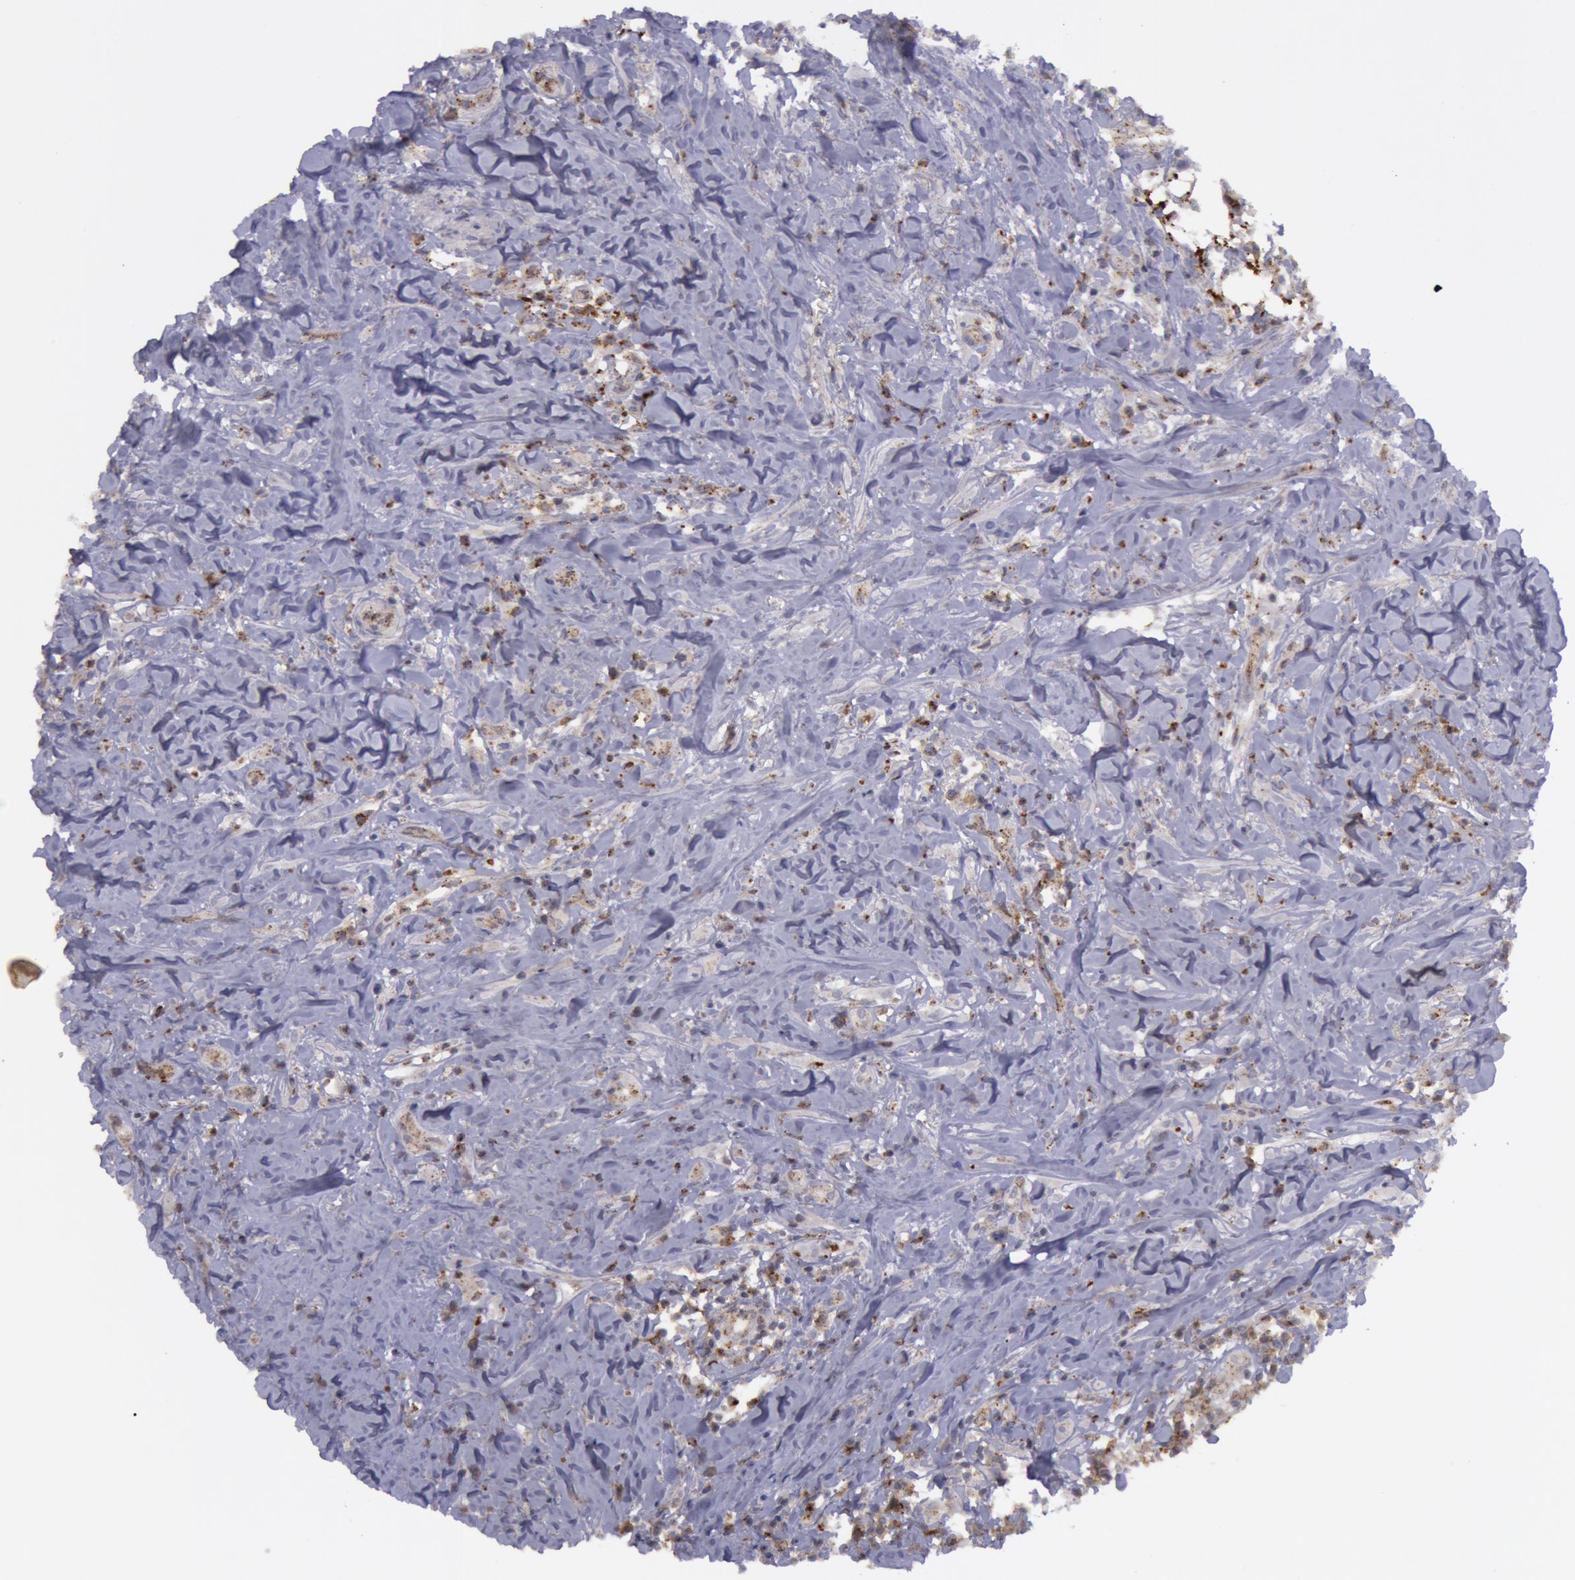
{"staining": {"intensity": "moderate", "quantity": ">75%", "location": "cytoplasmic/membranous"}, "tissue": "head and neck cancer", "cell_type": "Tumor cells", "image_type": "cancer", "snomed": [{"axis": "morphology", "description": "Squamous cell carcinoma, NOS"}, {"axis": "topography", "description": "Oral tissue"}, {"axis": "topography", "description": "Head-Neck"}], "caption": "Immunohistochemistry (IHC) histopathology image of neoplastic tissue: human head and neck squamous cell carcinoma stained using immunohistochemistry reveals medium levels of moderate protein expression localized specifically in the cytoplasmic/membranous of tumor cells, appearing as a cytoplasmic/membranous brown color.", "gene": "FLOT2", "patient": {"sex": "female", "age": 82}}